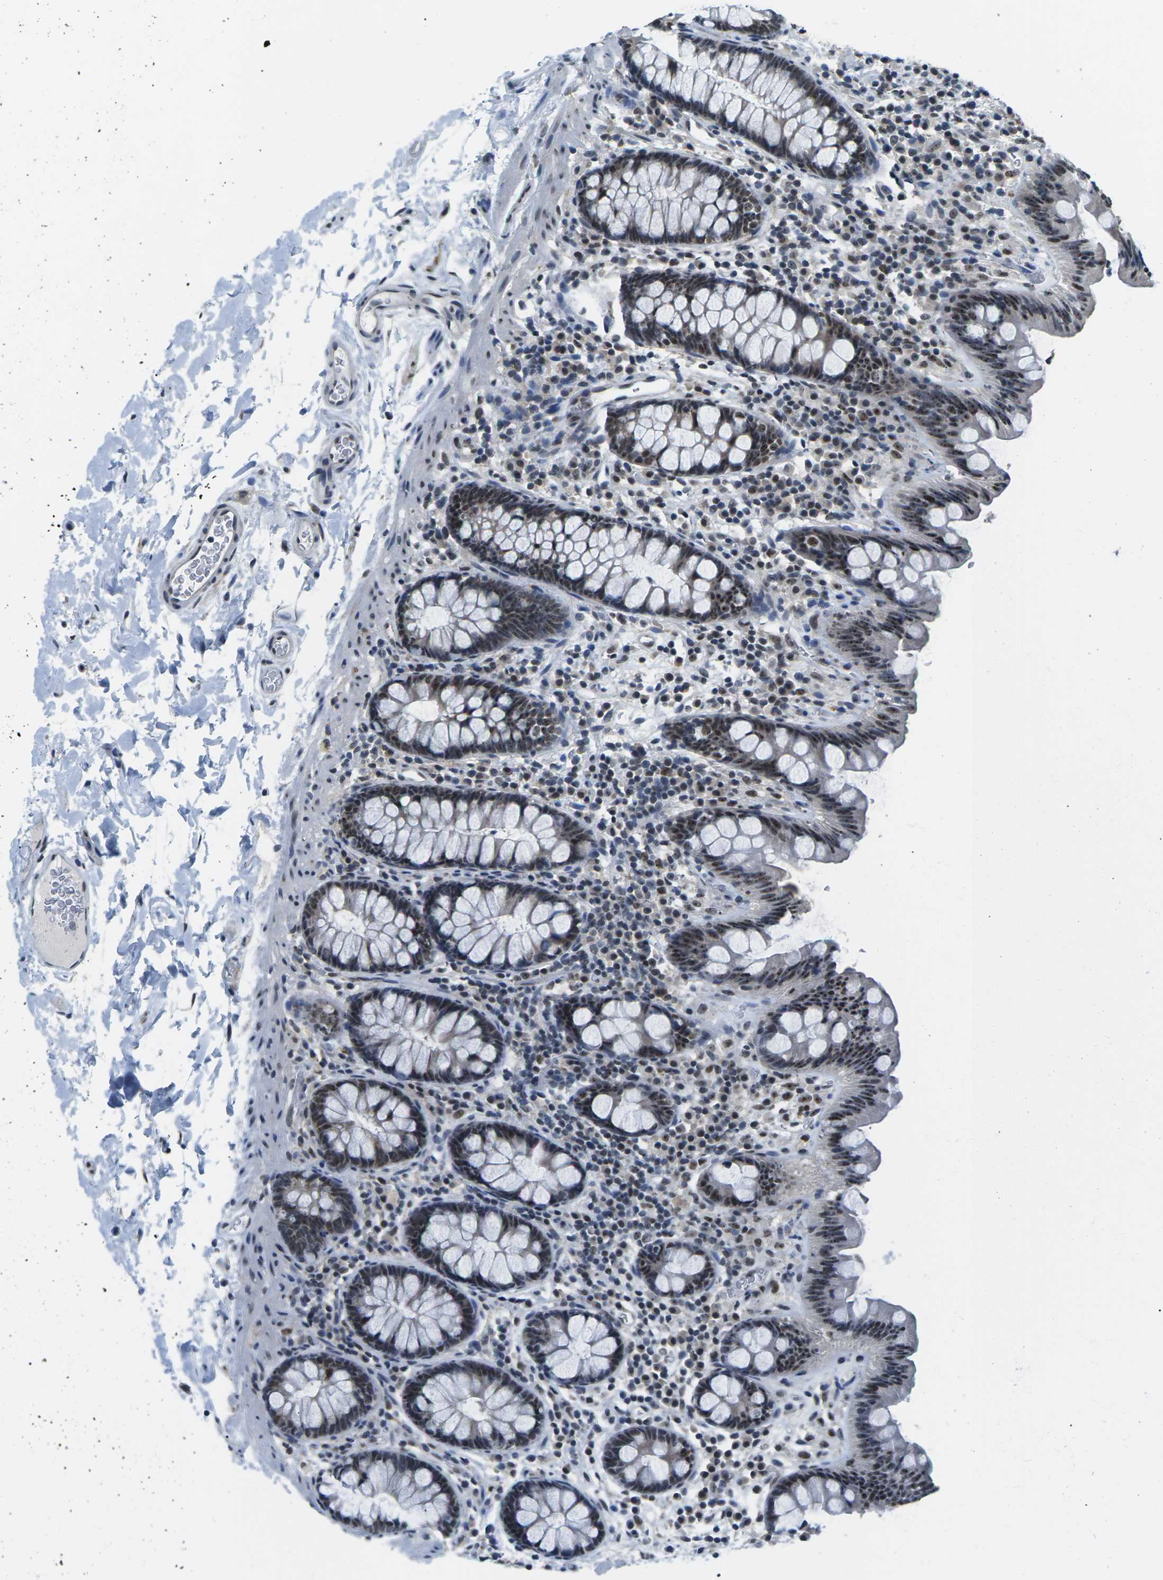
{"staining": {"intensity": "weak", "quantity": "<25%", "location": "nuclear"}, "tissue": "colon", "cell_type": "Endothelial cells", "image_type": "normal", "snomed": [{"axis": "morphology", "description": "Normal tissue, NOS"}, {"axis": "topography", "description": "Colon"}], "caption": "Immunohistochemistry micrograph of unremarkable human colon stained for a protein (brown), which reveals no expression in endothelial cells. (DAB (3,3'-diaminobenzidine) IHC with hematoxylin counter stain).", "gene": "NSRP1", "patient": {"sex": "female", "age": 80}}